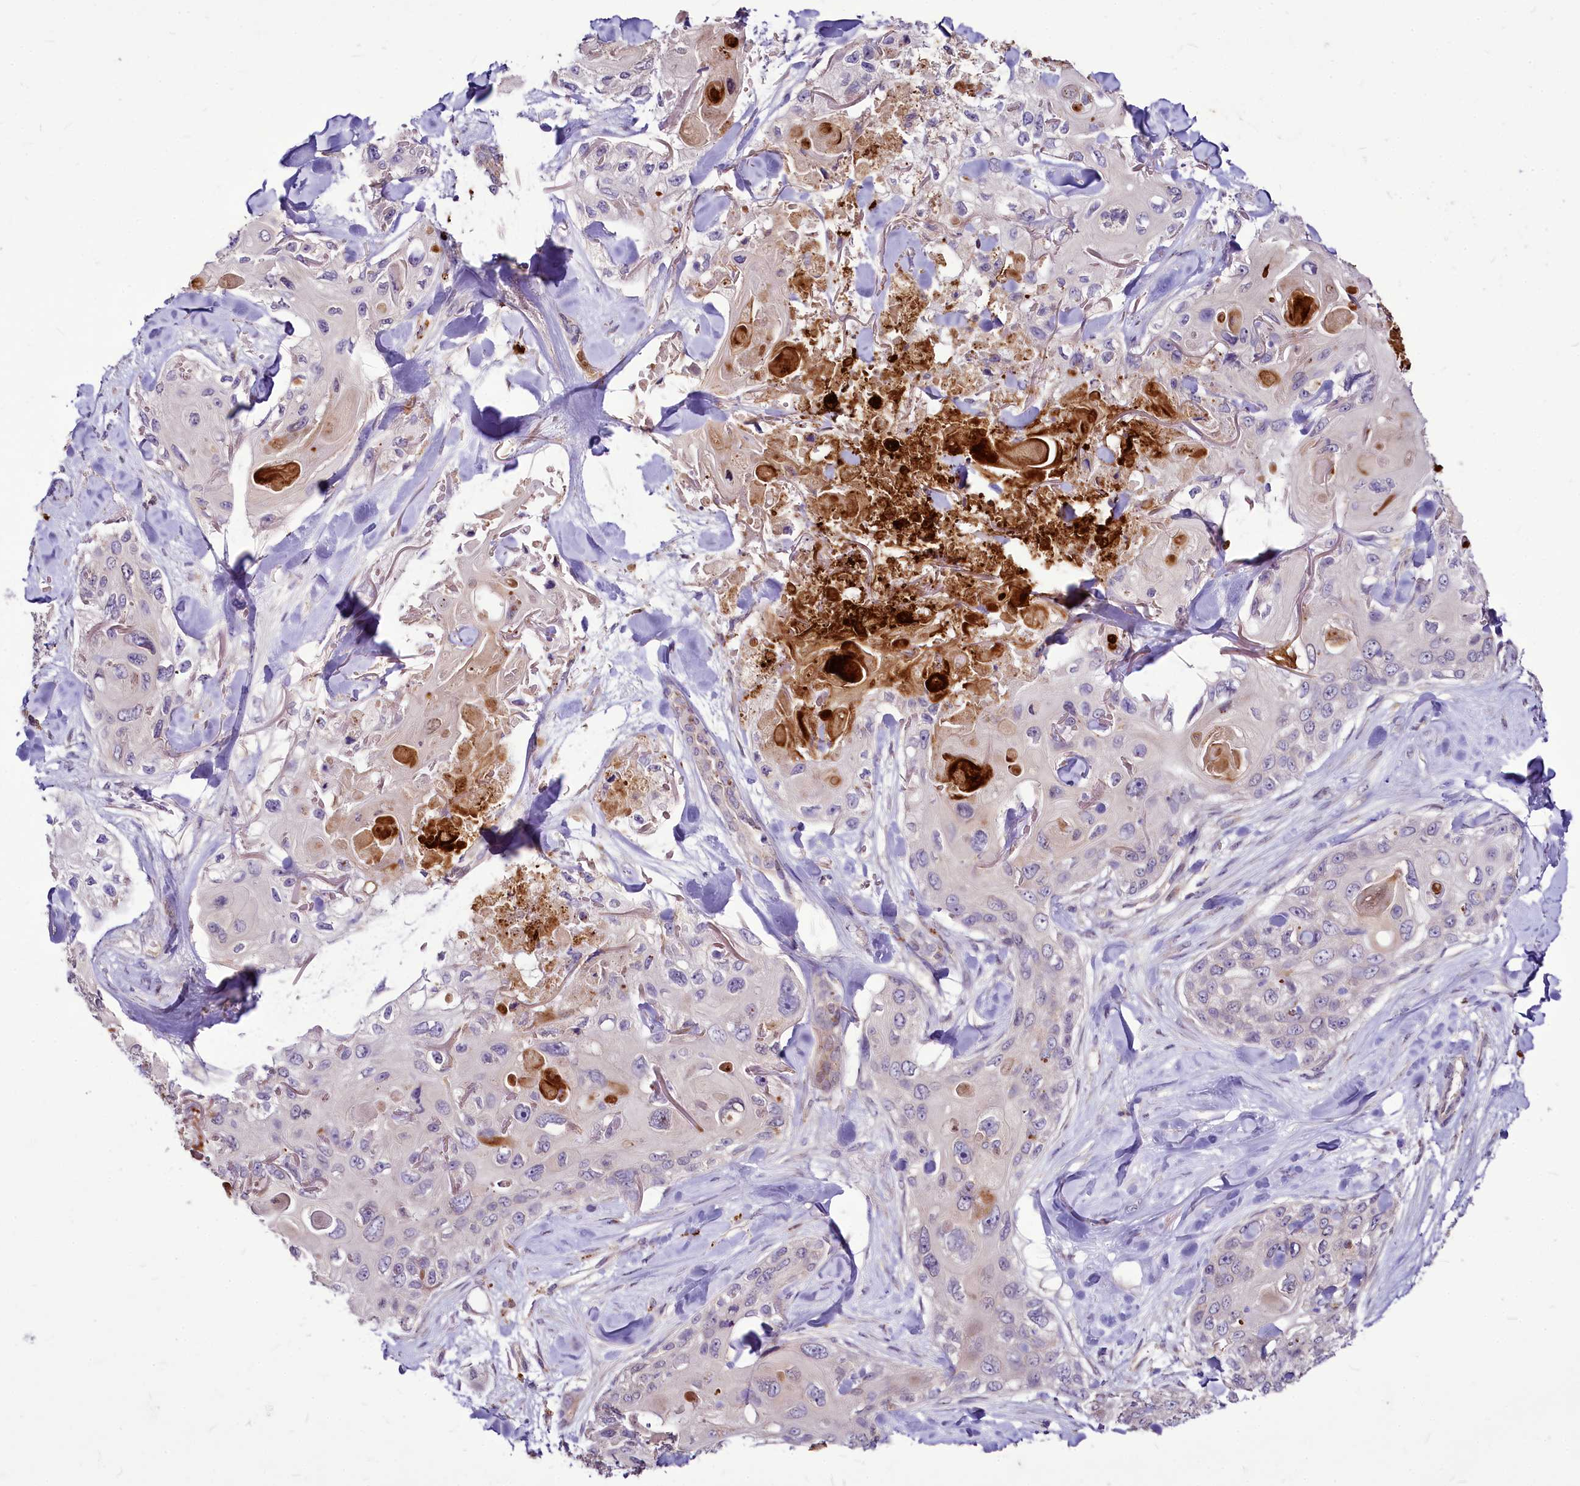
{"staining": {"intensity": "negative", "quantity": "none", "location": "none"}, "tissue": "skin cancer", "cell_type": "Tumor cells", "image_type": "cancer", "snomed": [{"axis": "morphology", "description": "Normal tissue, NOS"}, {"axis": "morphology", "description": "Squamous cell carcinoma, NOS"}, {"axis": "topography", "description": "Skin"}], "caption": "This is an immunohistochemistry (IHC) histopathology image of skin squamous cell carcinoma. There is no expression in tumor cells.", "gene": "C11orf86", "patient": {"sex": "male", "age": 72}}